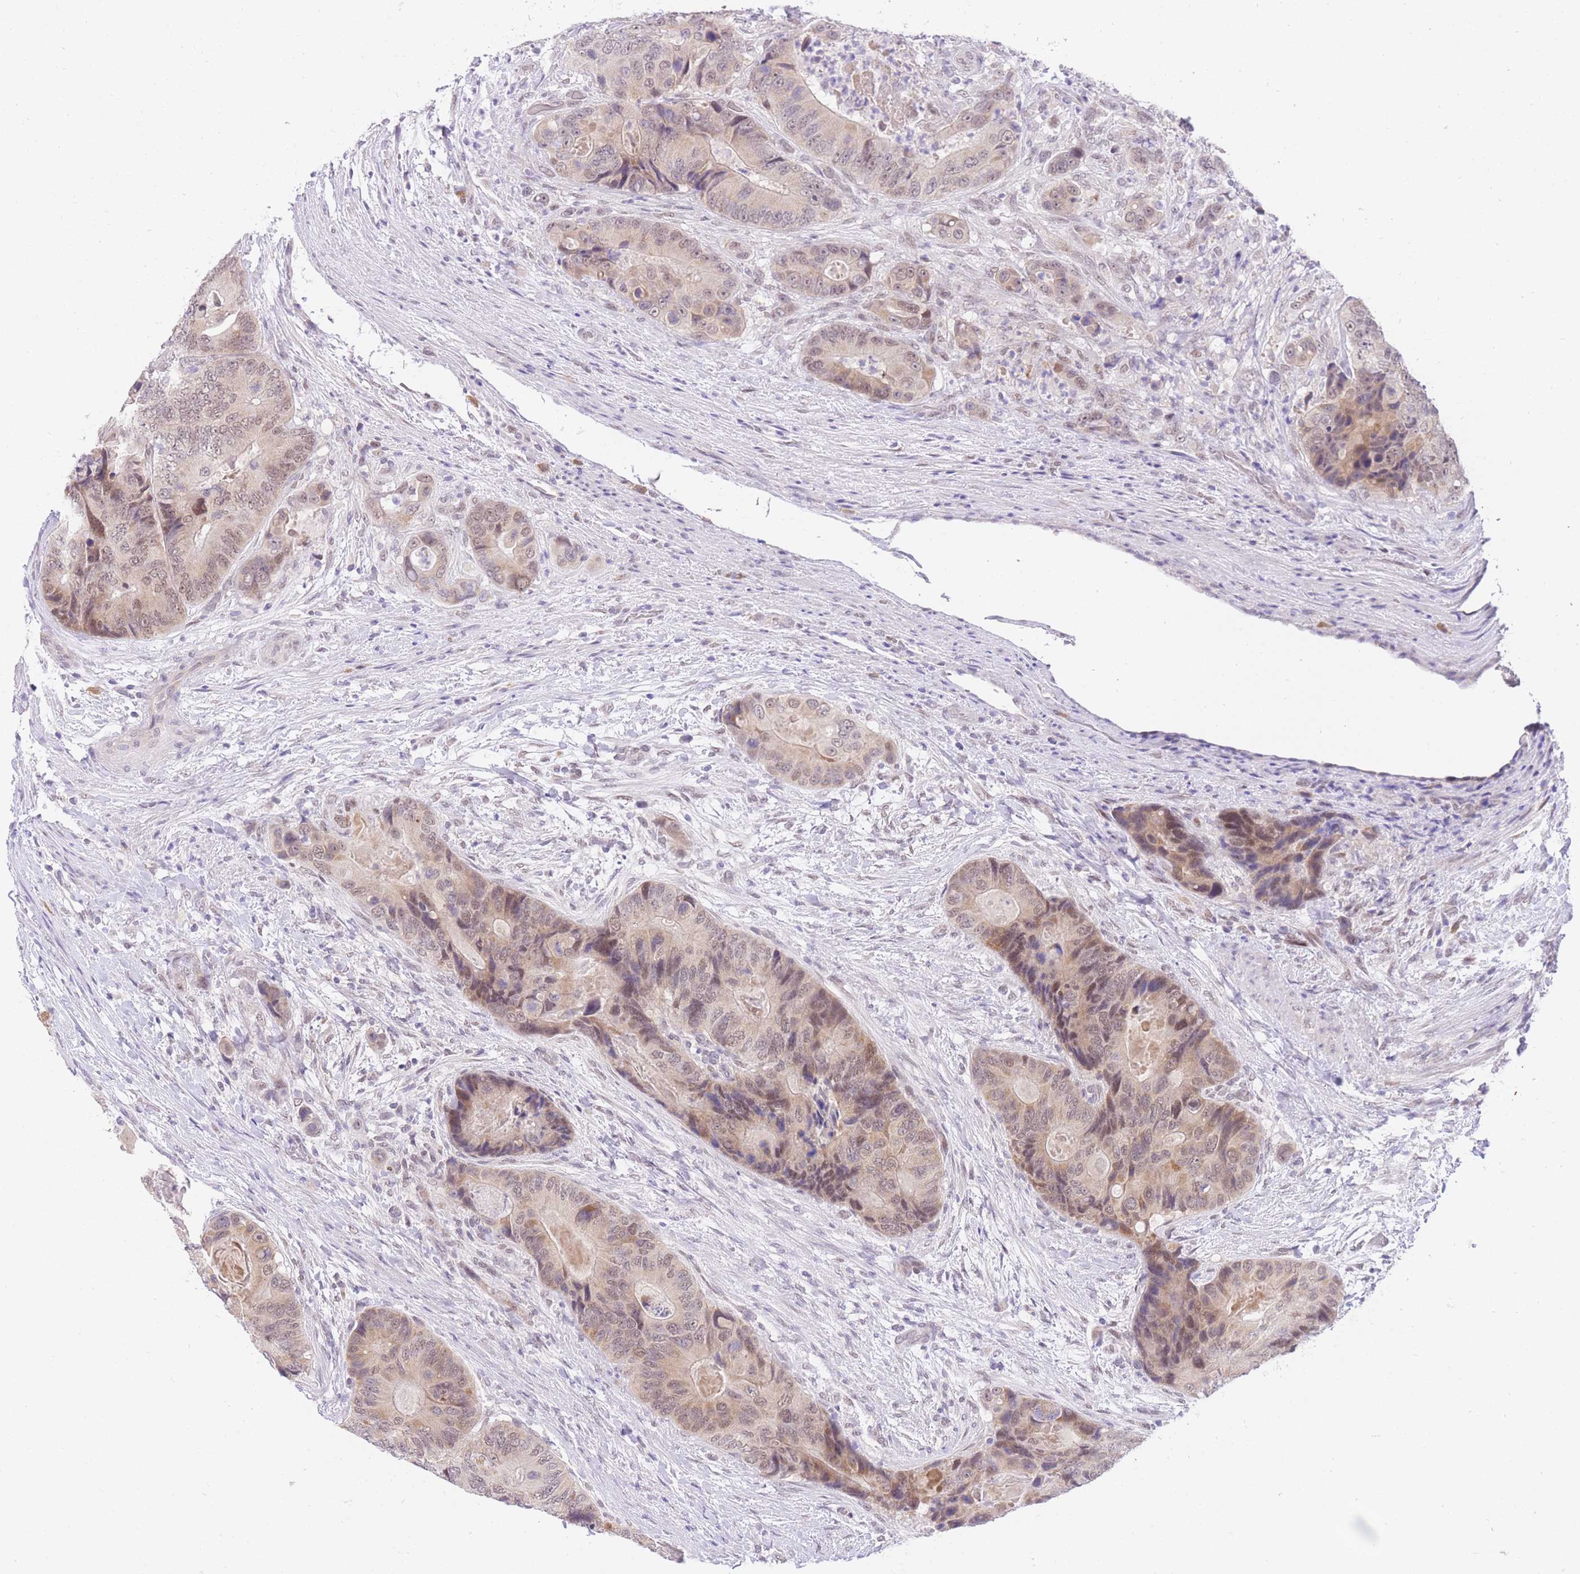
{"staining": {"intensity": "weak", "quantity": ">75%", "location": "nuclear"}, "tissue": "colorectal cancer", "cell_type": "Tumor cells", "image_type": "cancer", "snomed": [{"axis": "morphology", "description": "Adenocarcinoma, NOS"}, {"axis": "topography", "description": "Colon"}], "caption": "Adenocarcinoma (colorectal) stained for a protein (brown) reveals weak nuclear positive expression in approximately >75% of tumor cells.", "gene": "UBXN7", "patient": {"sex": "male", "age": 84}}